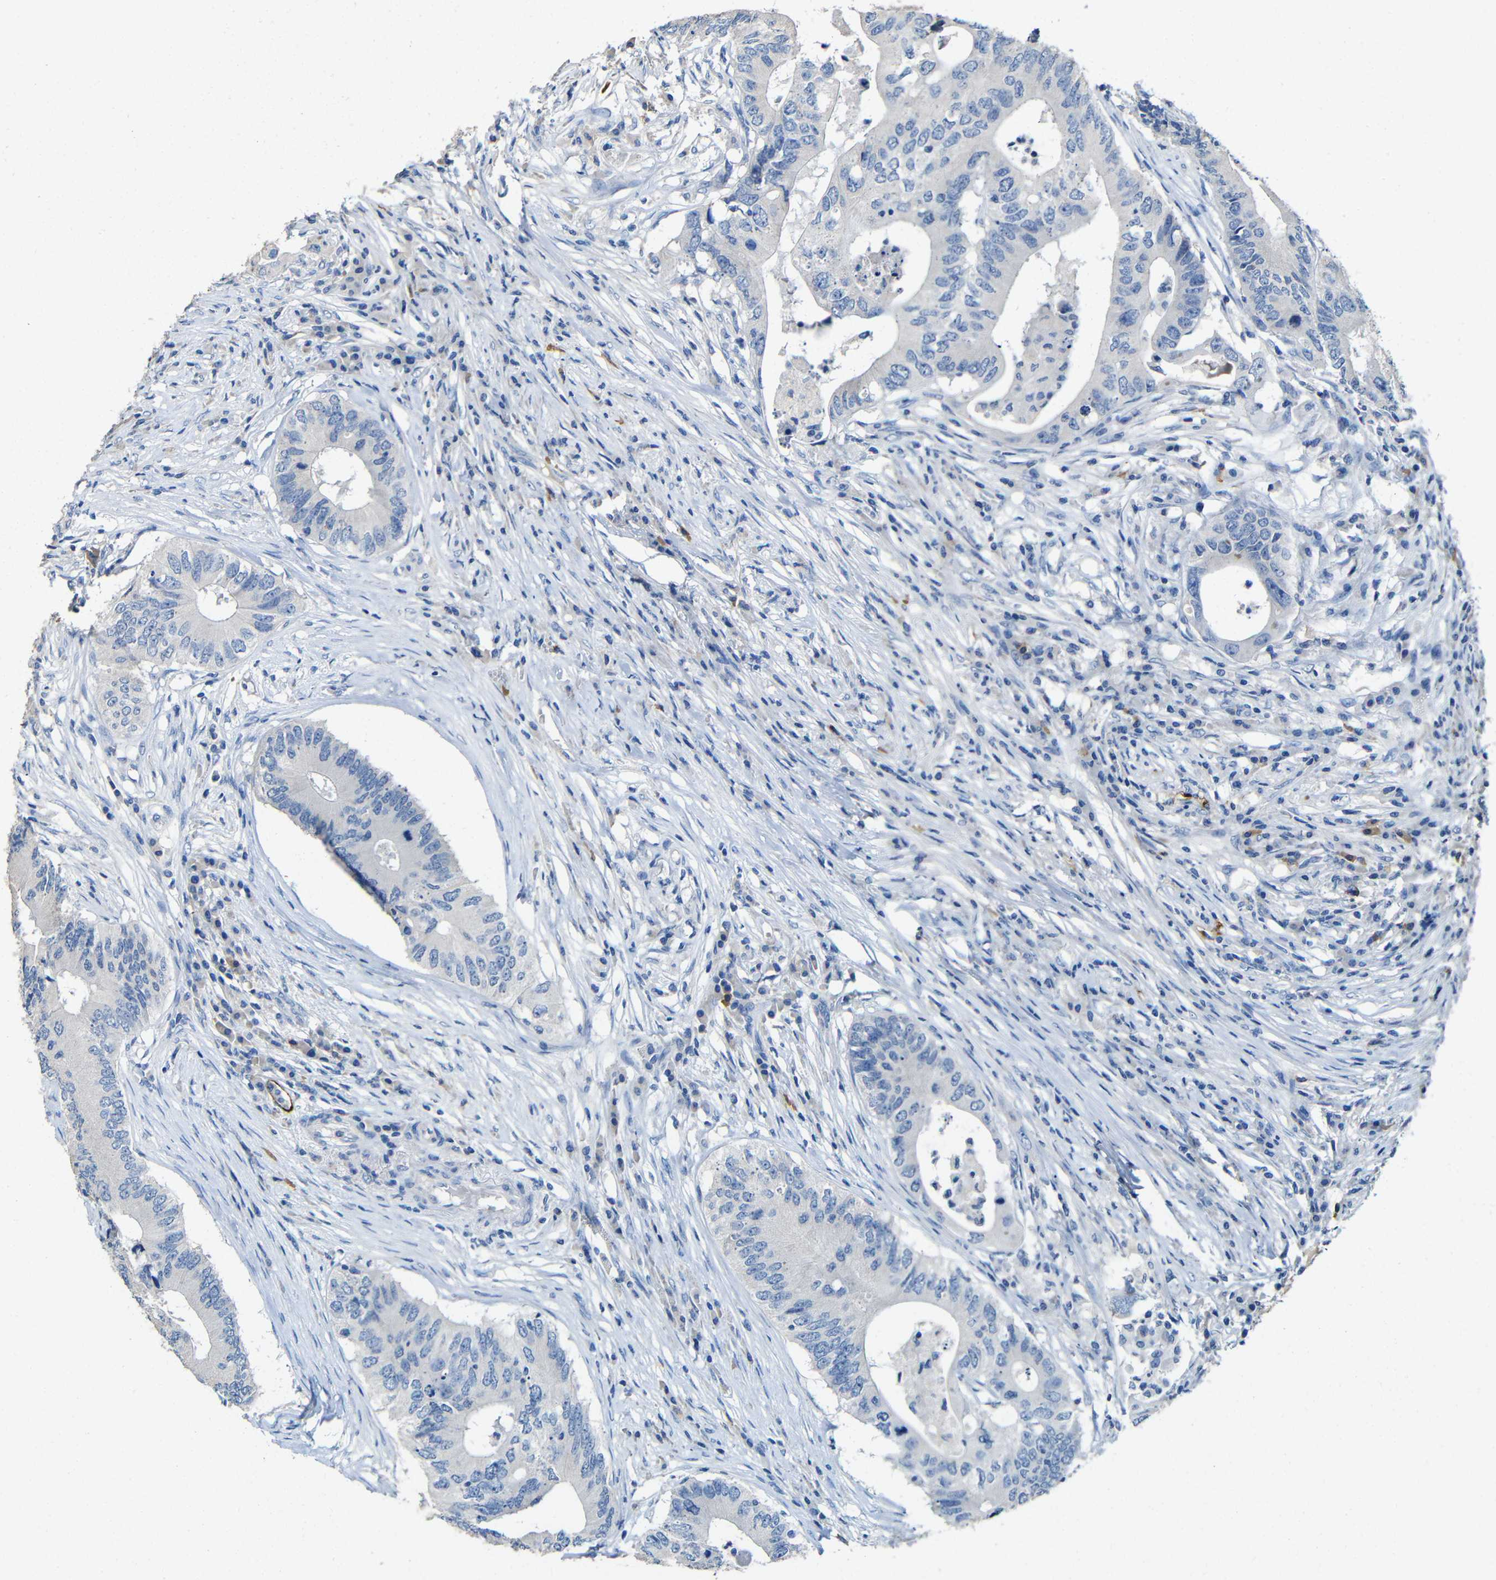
{"staining": {"intensity": "negative", "quantity": "none", "location": "none"}, "tissue": "colorectal cancer", "cell_type": "Tumor cells", "image_type": "cancer", "snomed": [{"axis": "morphology", "description": "Adenocarcinoma, NOS"}, {"axis": "topography", "description": "Colon"}], "caption": "Adenocarcinoma (colorectal) stained for a protein using immunohistochemistry shows no expression tumor cells.", "gene": "ACKR2", "patient": {"sex": "male", "age": 71}}